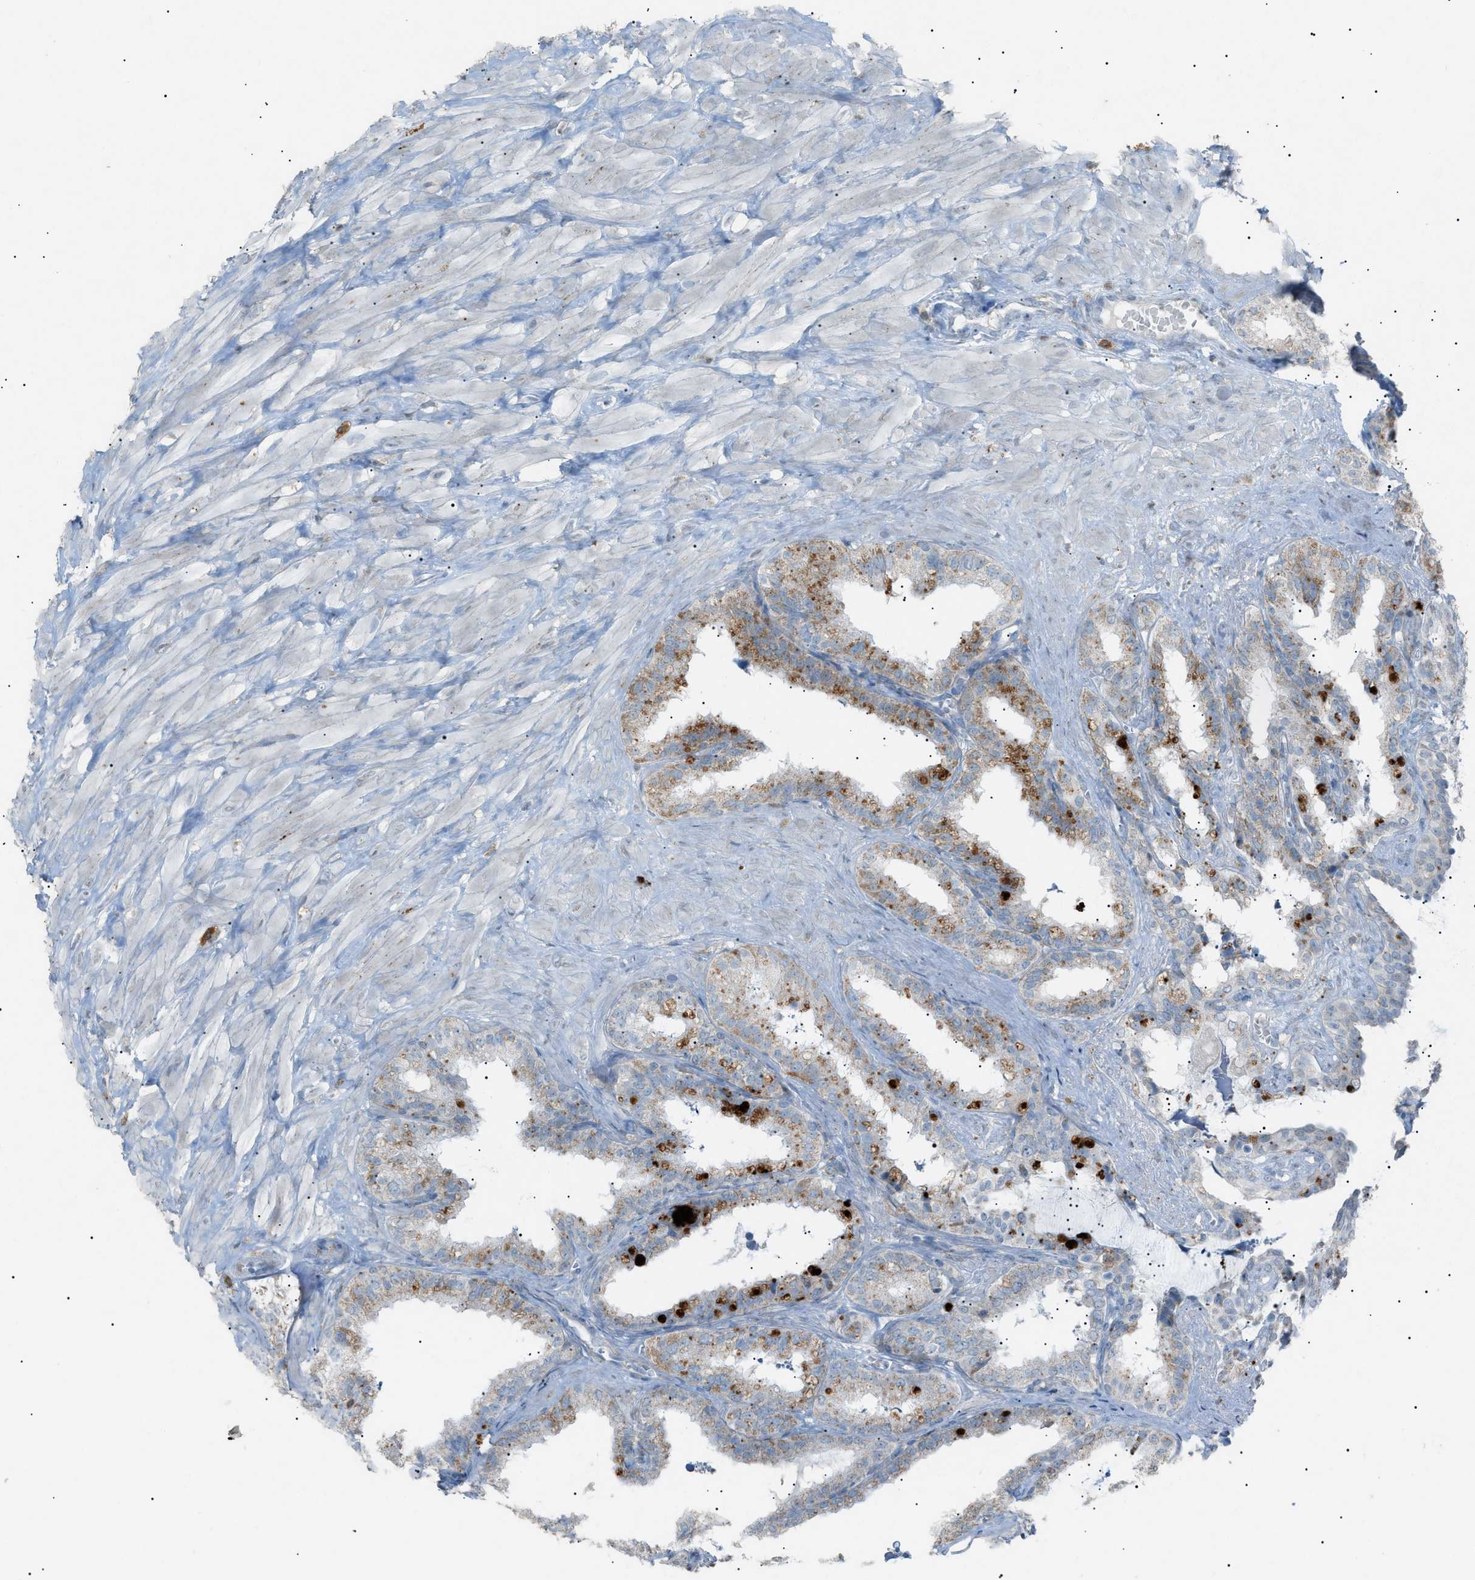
{"staining": {"intensity": "moderate", "quantity": ">75%", "location": "cytoplasmic/membranous"}, "tissue": "seminal vesicle", "cell_type": "Glandular cells", "image_type": "normal", "snomed": [{"axis": "morphology", "description": "Normal tissue, NOS"}, {"axis": "topography", "description": "Seminal veicle"}], "caption": "Human seminal vesicle stained with a brown dye shows moderate cytoplasmic/membranous positive expression in about >75% of glandular cells.", "gene": "BTK", "patient": {"sex": "male", "age": 64}}